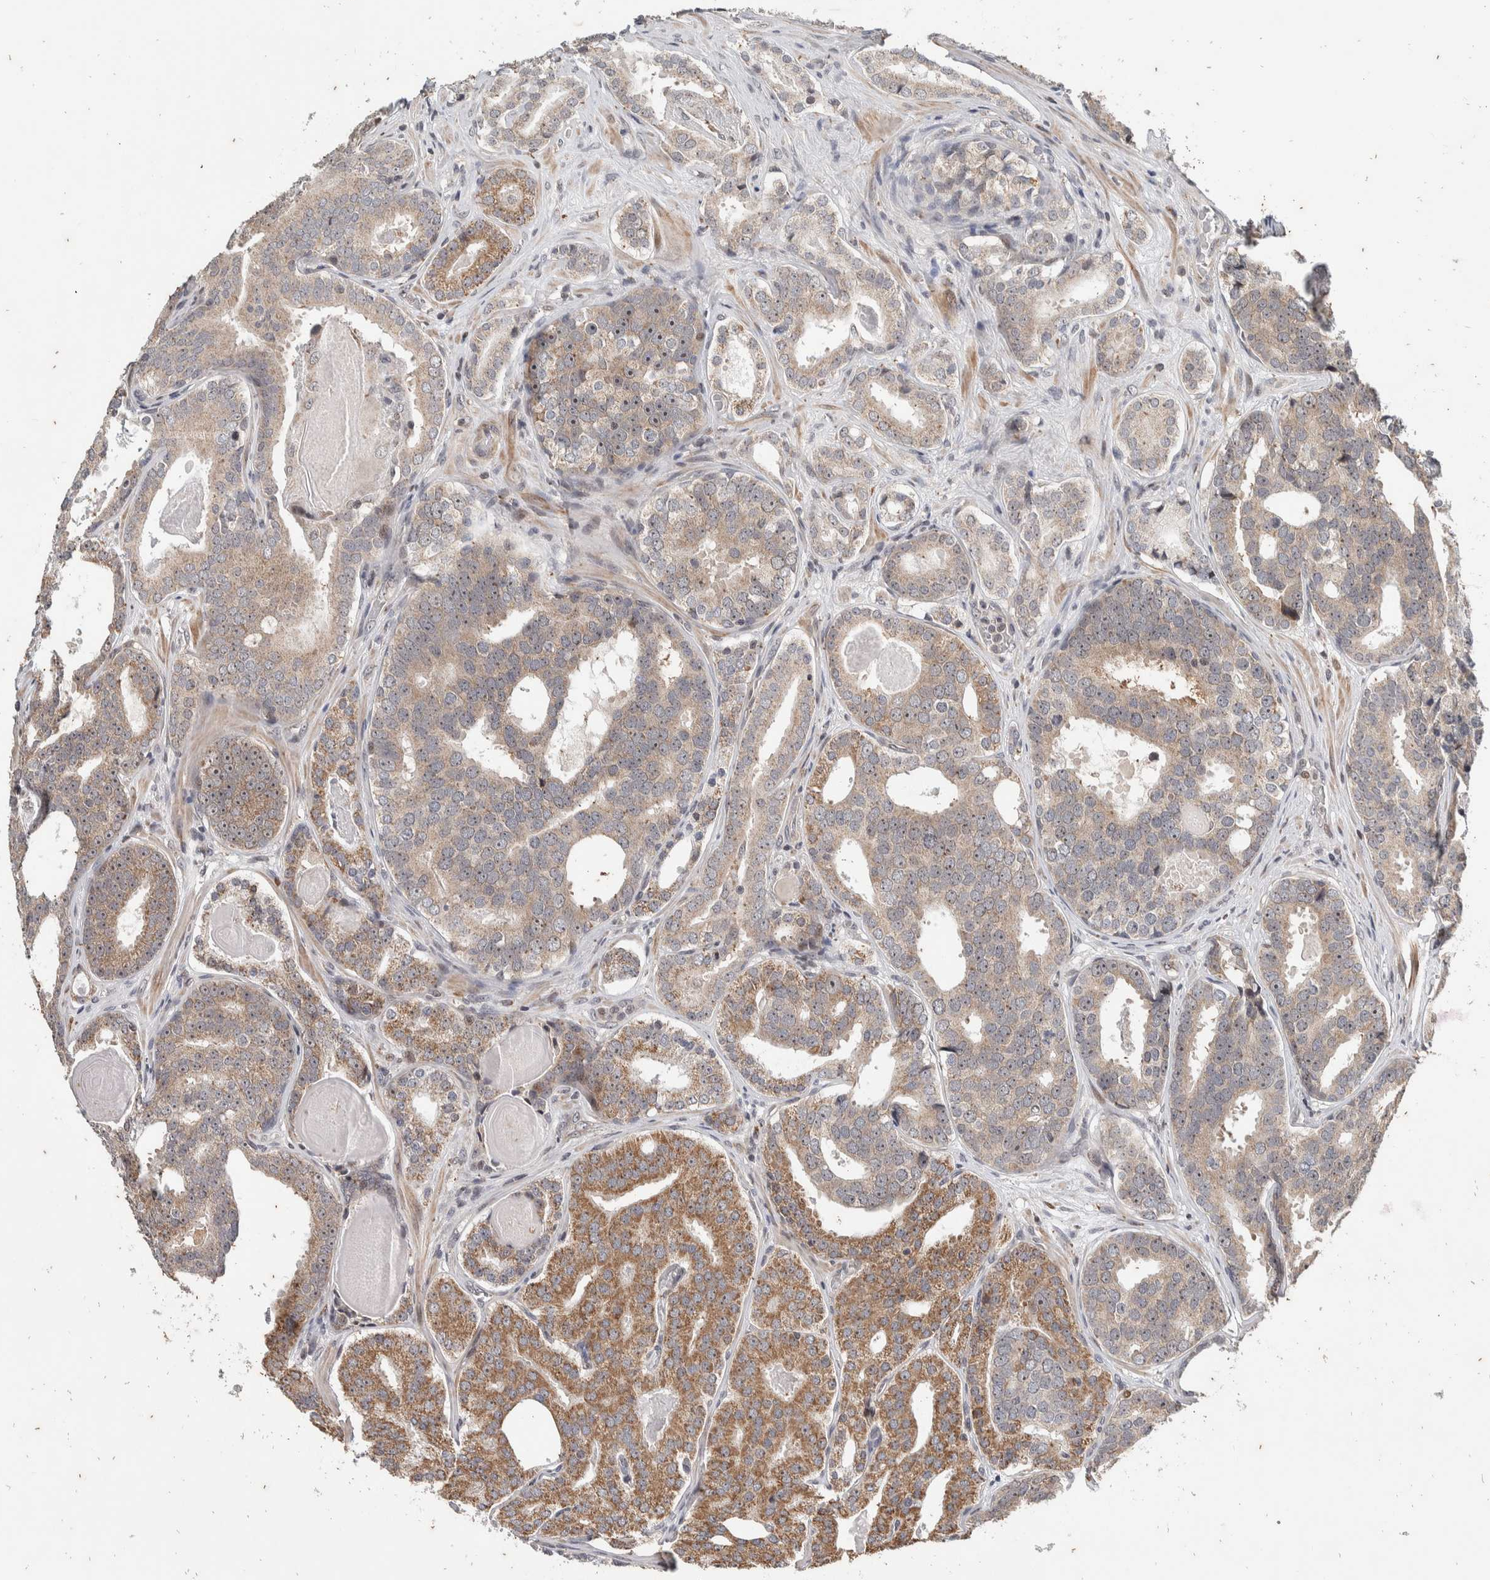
{"staining": {"intensity": "weak", "quantity": ">75%", "location": "cytoplasmic/membranous"}, "tissue": "prostate cancer", "cell_type": "Tumor cells", "image_type": "cancer", "snomed": [{"axis": "morphology", "description": "Adenocarcinoma, High grade"}, {"axis": "topography", "description": "Prostate"}], "caption": "DAB (3,3'-diaminobenzidine) immunohistochemical staining of human prostate high-grade adenocarcinoma reveals weak cytoplasmic/membranous protein positivity in approximately >75% of tumor cells.", "gene": "ATXN7L1", "patient": {"sex": "male", "age": 60}}